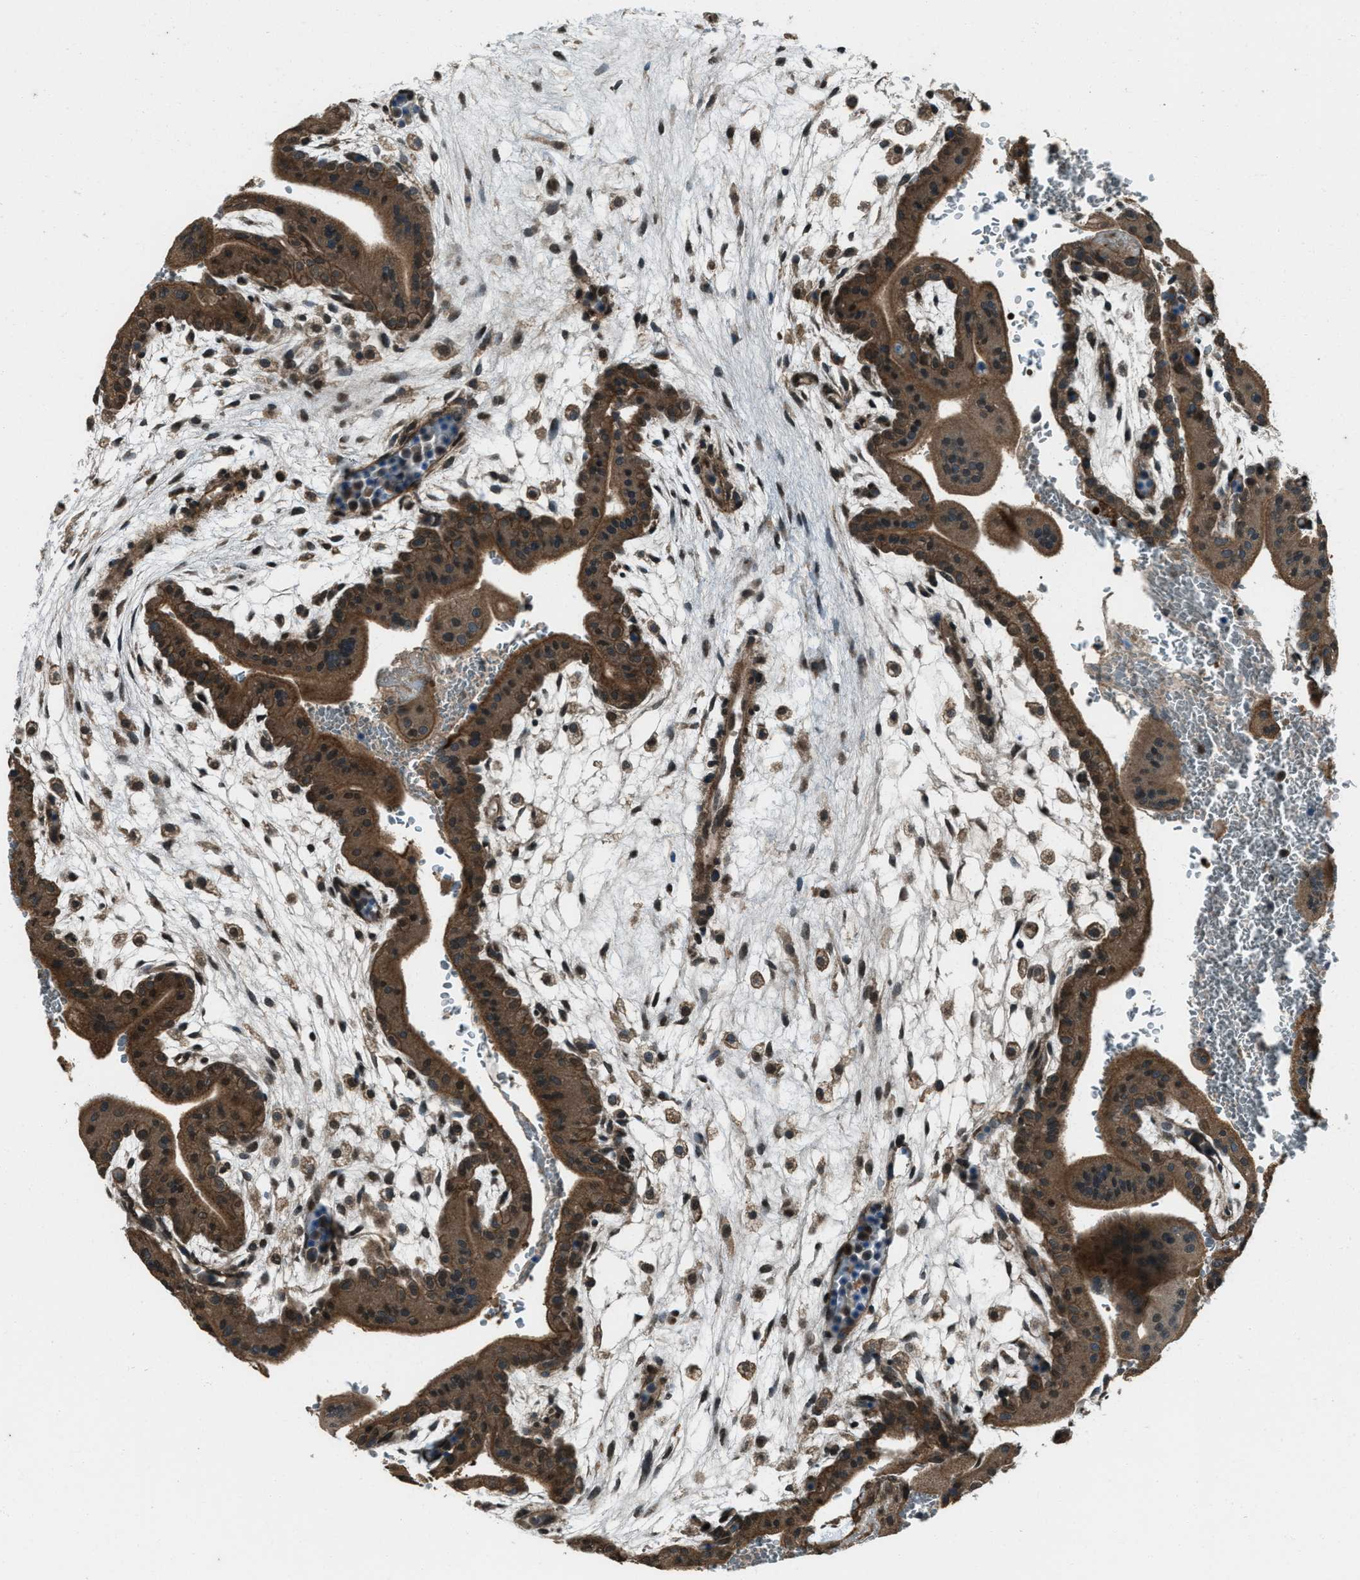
{"staining": {"intensity": "moderate", "quantity": ">75%", "location": "cytoplasmic/membranous"}, "tissue": "placenta", "cell_type": "Decidual cells", "image_type": "normal", "snomed": [{"axis": "morphology", "description": "Normal tissue, NOS"}, {"axis": "topography", "description": "Placenta"}], "caption": "Immunohistochemical staining of benign placenta exhibits moderate cytoplasmic/membranous protein expression in about >75% of decidual cells. (brown staining indicates protein expression, while blue staining denotes nuclei).", "gene": "SVIL", "patient": {"sex": "female", "age": 35}}